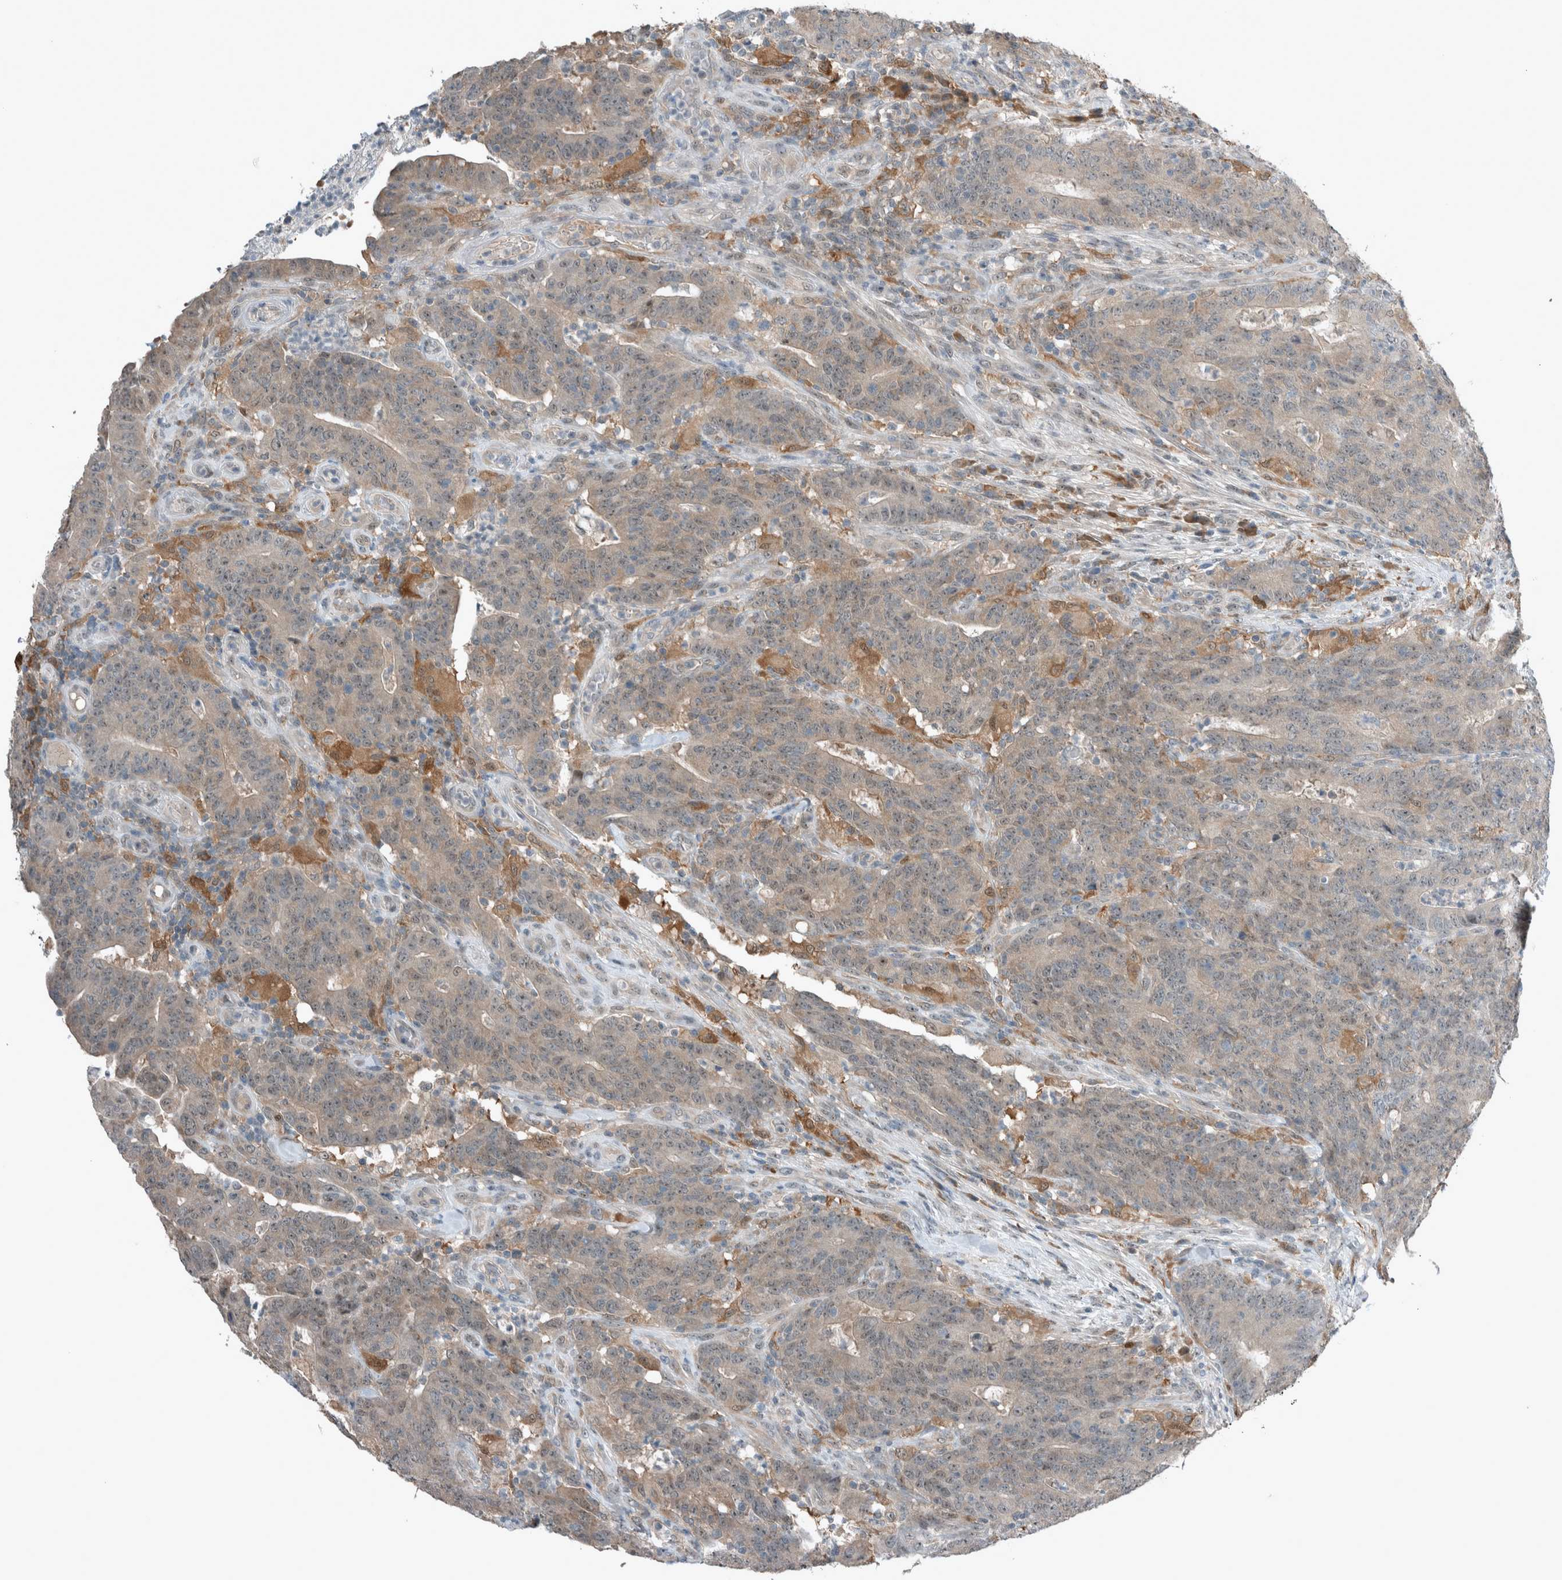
{"staining": {"intensity": "negative", "quantity": "none", "location": "none"}, "tissue": "colorectal cancer", "cell_type": "Tumor cells", "image_type": "cancer", "snomed": [{"axis": "morphology", "description": "Normal tissue, NOS"}, {"axis": "morphology", "description": "Adenocarcinoma, NOS"}, {"axis": "topography", "description": "Colon"}], "caption": "Protein analysis of colorectal cancer (adenocarcinoma) displays no significant positivity in tumor cells. (Stains: DAB (3,3'-diaminobenzidine) immunohistochemistry (IHC) with hematoxylin counter stain, Microscopy: brightfield microscopy at high magnification).", "gene": "RALGDS", "patient": {"sex": "female", "age": 75}}